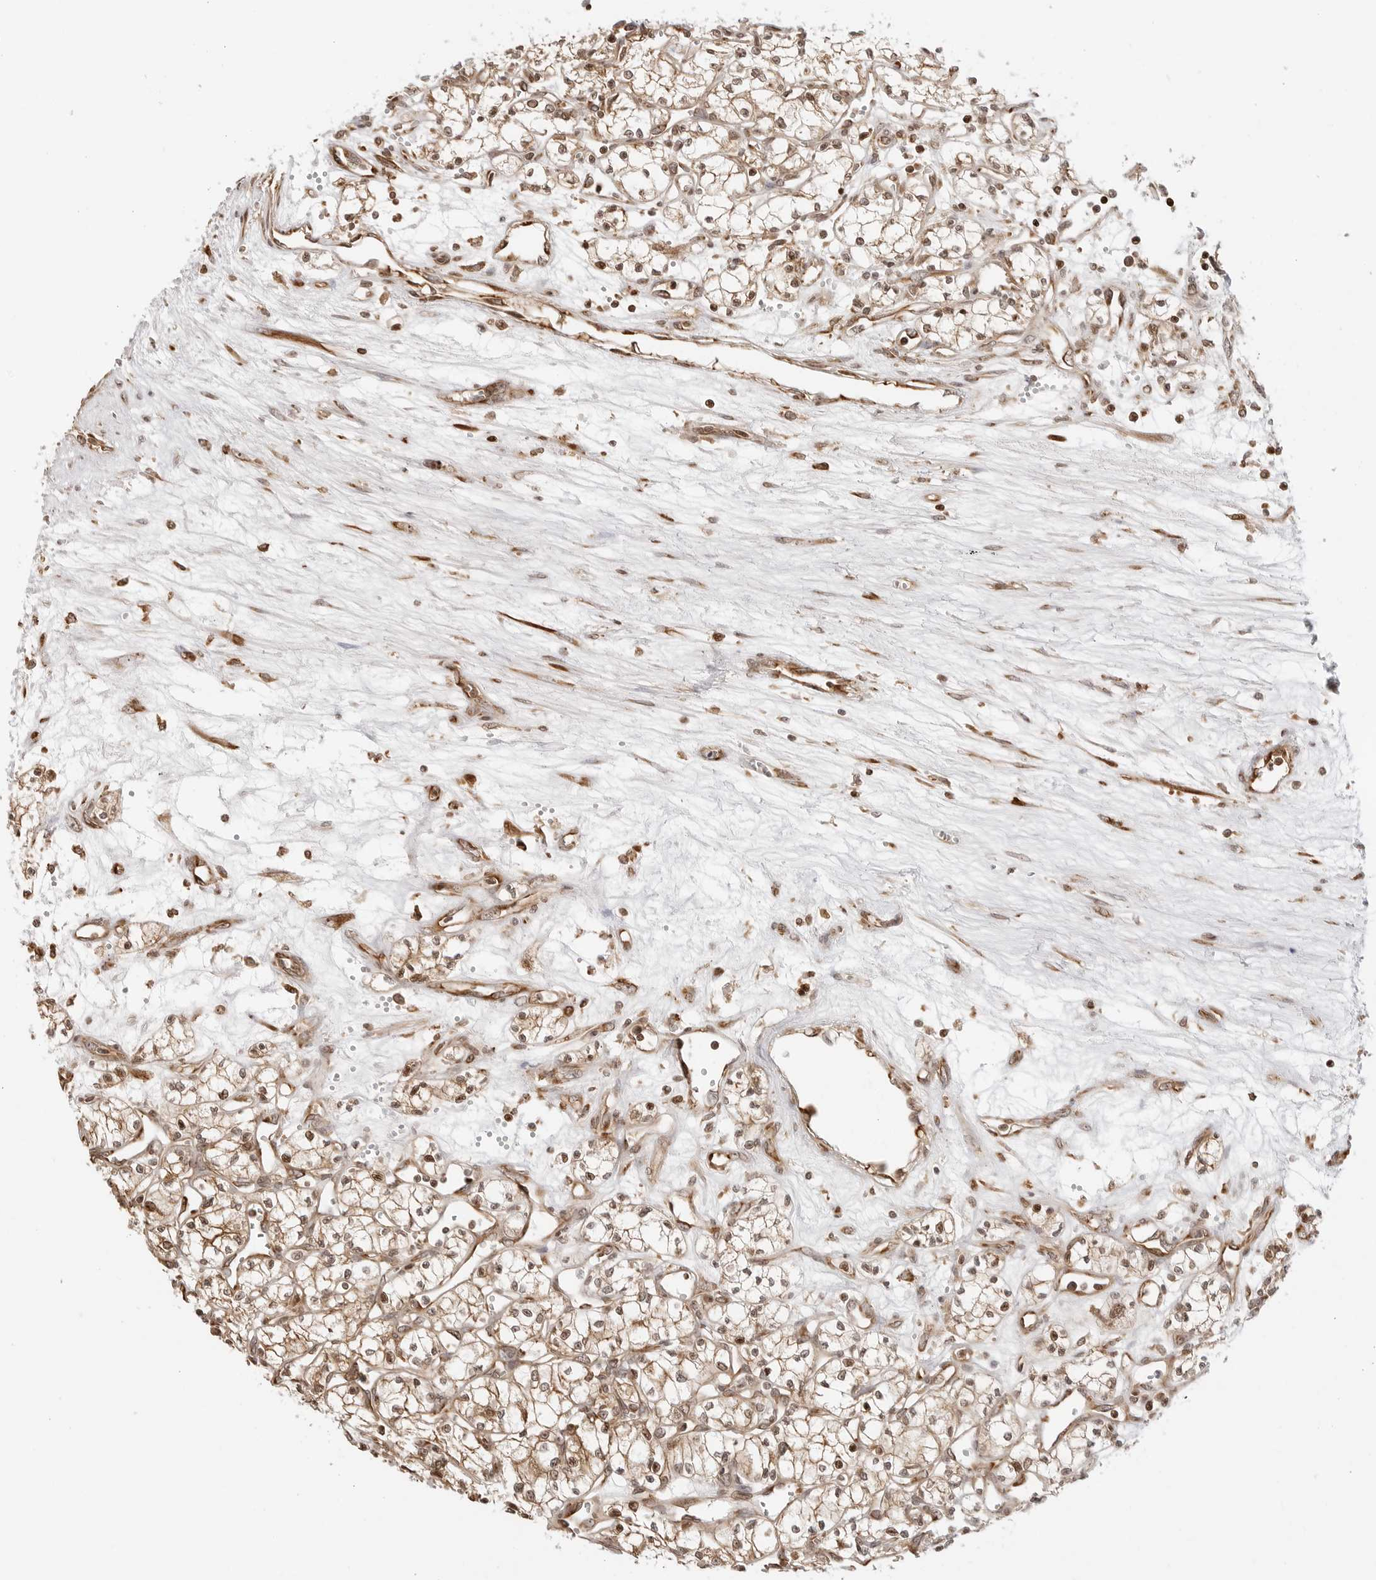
{"staining": {"intensity": "moderate", "quantity": ">75%", "location": "cytoplasmic/membranous,nuclear"}, "tissue": "renal cancer", "cell_type": "Tumor cells", "image_type": "cancer", "snomed": [{"axis": "morphology", "description": "Adenocarcinoma, NOS"}, {"axis": "topography", "description": "Kidney"}], "caption": "Renal cancer (adenocarcinoma) stained for a protein (brown) demonstrates moderate cytoplasmic/membranous and nuclear positive staining in about >75% of tumor cells.", "gene": "FKBP14", "patient": {"sex": "male", "age": 59}}